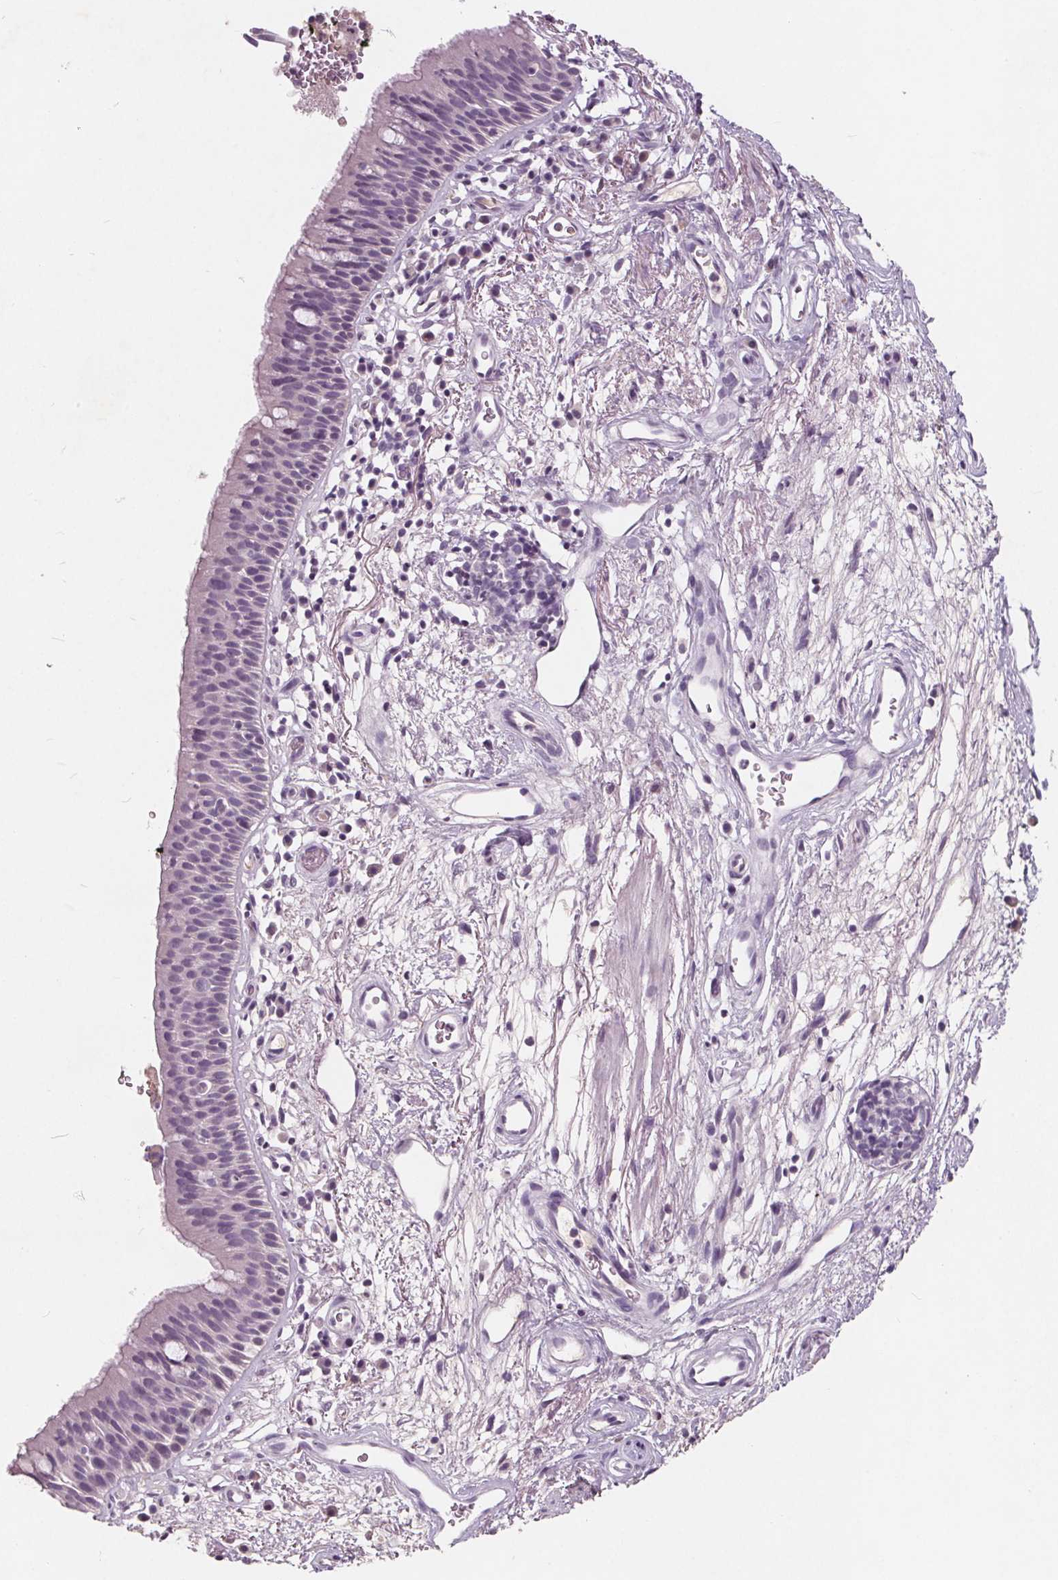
{"staining": {"intensity": "negative", "quantity": "none", "location": "none"}, "tissue": "bronchus", "cell_type": "Respiratory epithelial cells", "image_type": "normal", "snomed": [{"axis": "morphology", "description": "Normal tissue, NOS"}, {"axis": "topography", "description": "Cartilage tissue"}, {"axis": "topography", "description": "Bronchus"}], "caption": "This photomicrograph is of benign bronchus stained with immunohistochemistry to label a protein in brown with the nuclei are counter-stained blue. There is no expression in respiratory epithelial cells.", "gene": "PLA2G2E", "patient": {"sex": "male", "age": 58}}